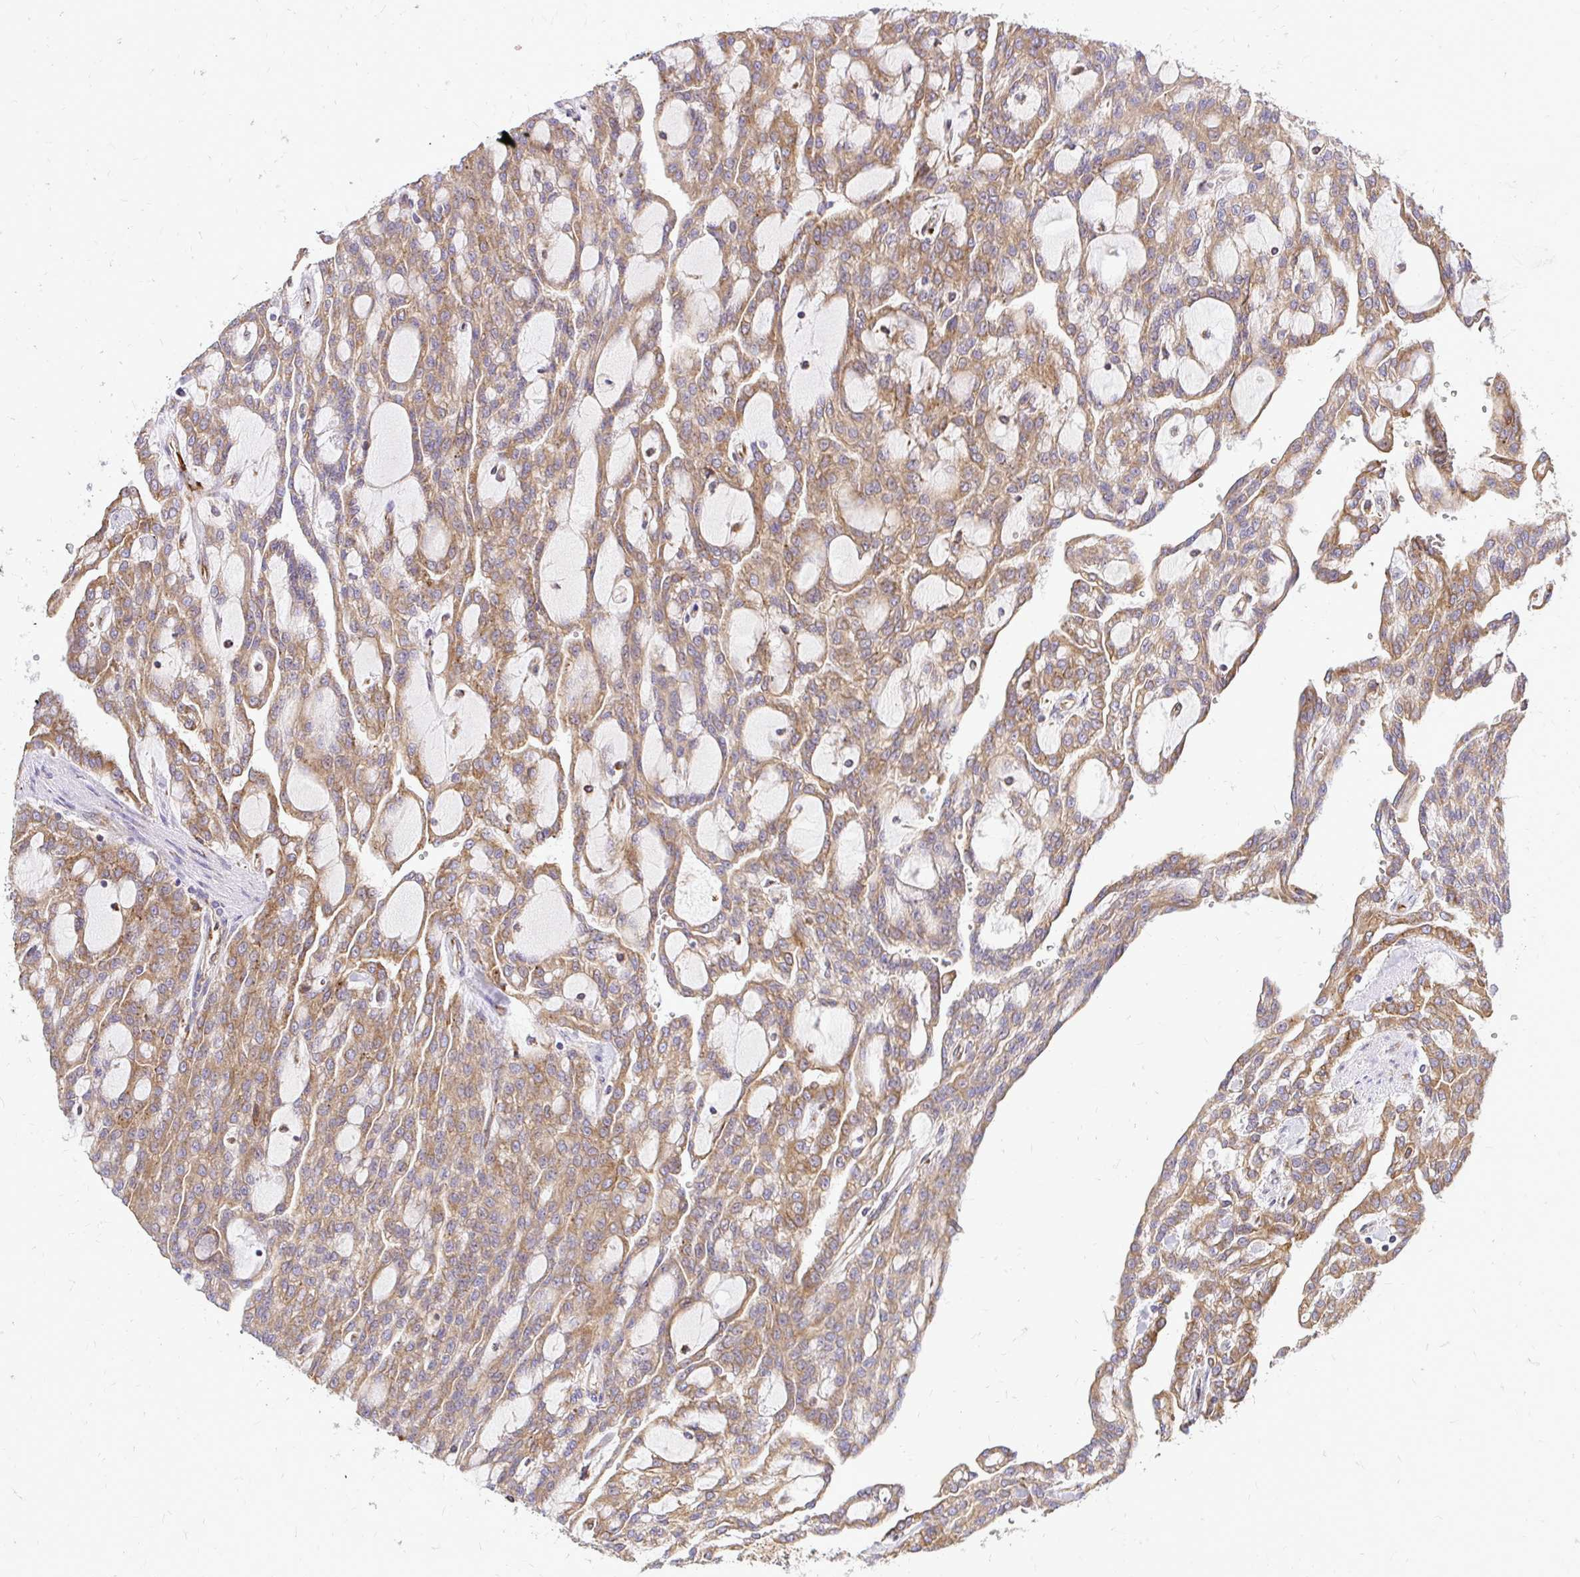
{"staining": {"intensity": "moderate", "quantity": ">75%", "location": "cytoplasmic/membranous"}, "tissue": "renal cancer", "cell_type": "Tumor cells", "image_type": "cancer", "snomed": [{"axis": "morphology", "description": "Adenocarcinoma, NOS"}, {"axis": "topography", "description": "Kidney"}], "caption": "DAB immunohistochemical staining of human renal cancer reveals moderate cytoplasmic/membranous protein positivity in approximately >75% of tumor cells. The protein is shown in brown color, while the nuclei are stained blue.", "gene": "NAALAD2", "patient": {"sex": "male", "age": 63}}